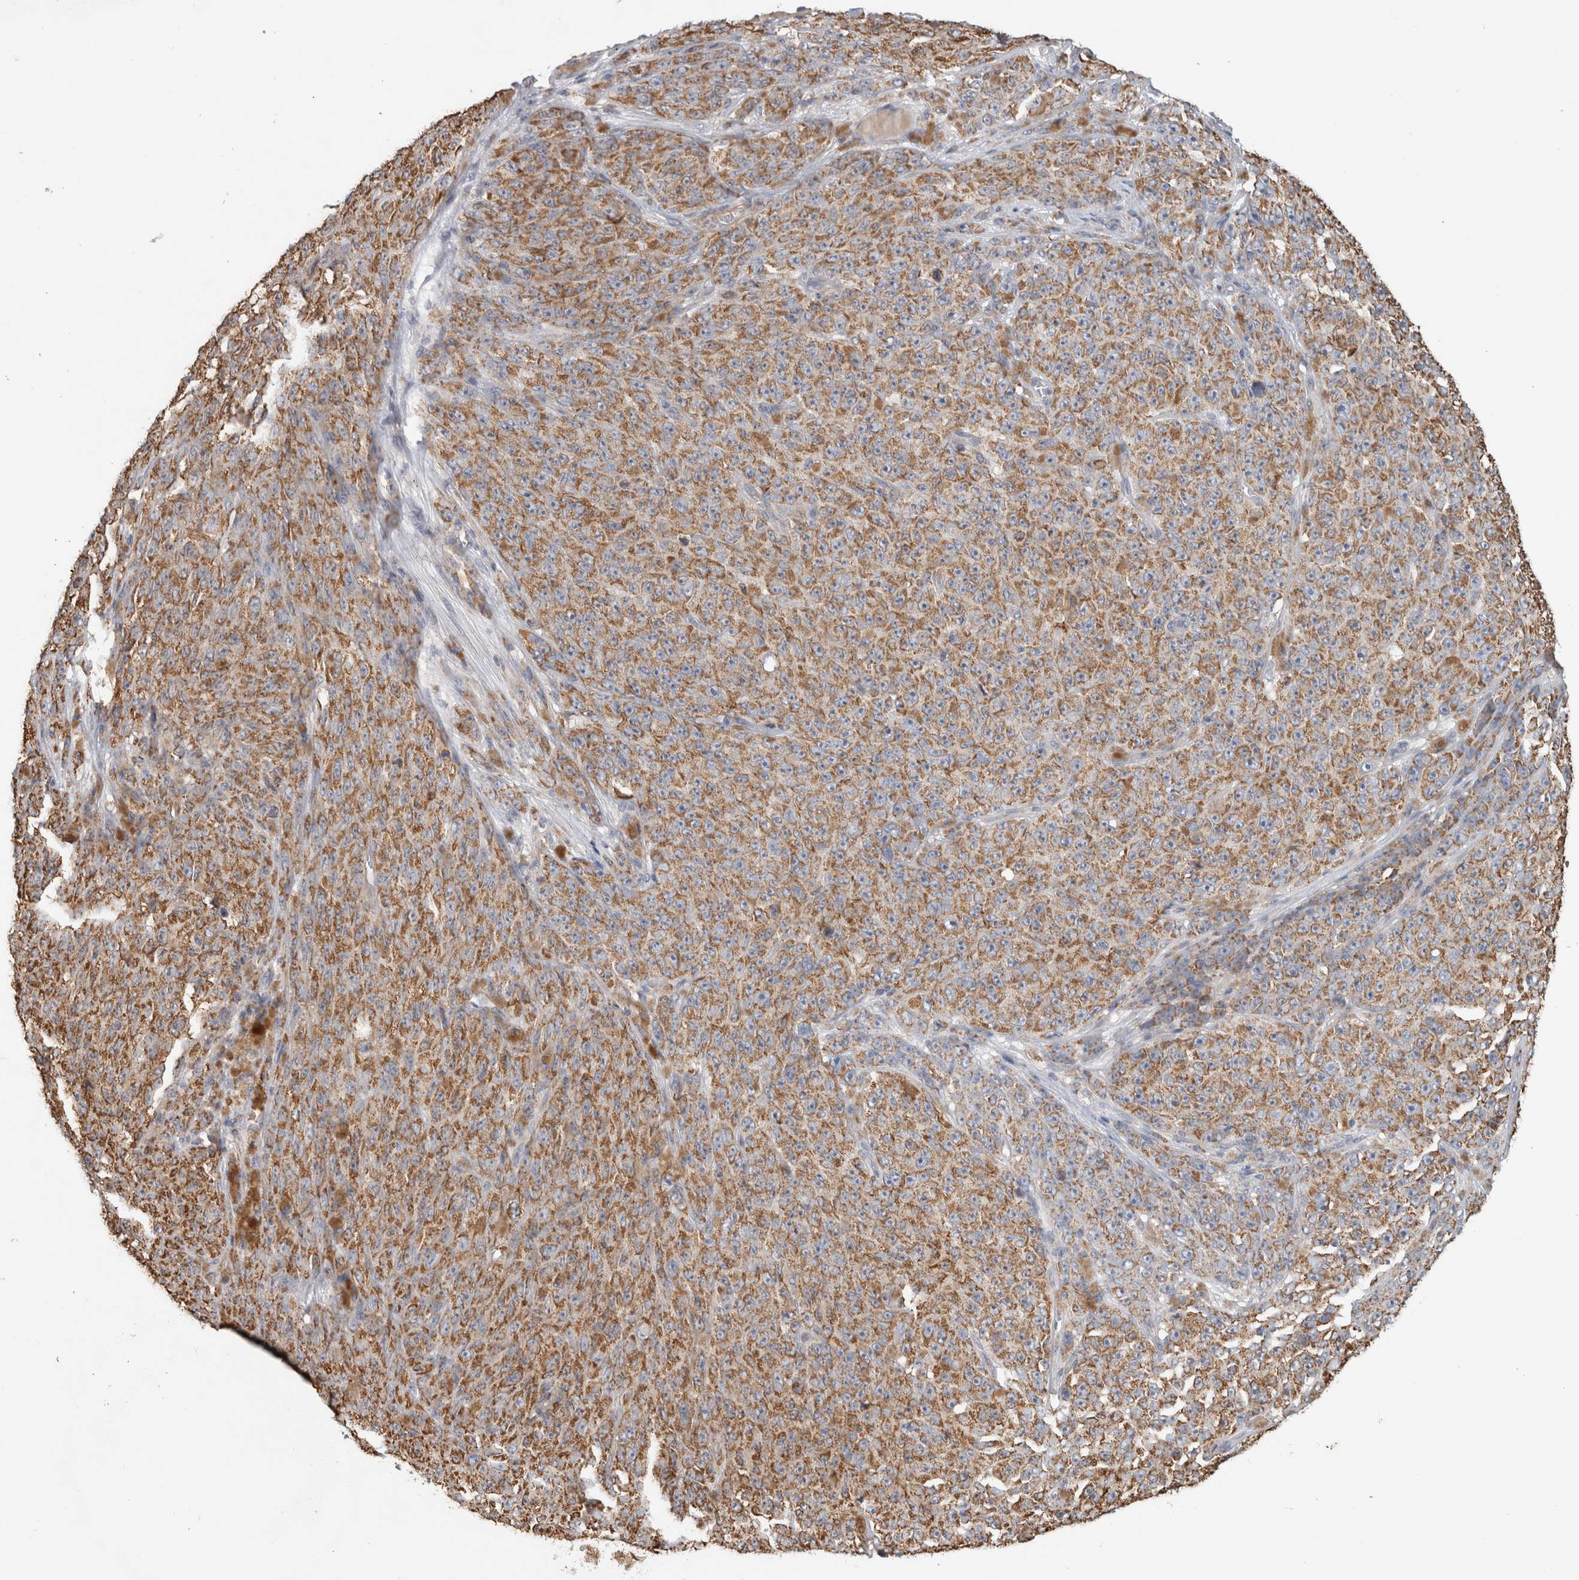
{"staining": {"intensity": "moderate", "quantity": ">75%", "location": "cytoplasmic/membranous"}, "tissue": "melanoma", "cell_type": "Tumor cells", "image_type": "cancer", "snomed": [{"axis": "morphology", "description": "Malignant melanoma, NOS"}, {"axis": "topography", "description": "Skin"}], "caption": "Malignant melanoma tissue shows moderate cytoplasmic/membranous staining in approximately >75% of tumor cells", "gene": "ST8SIA1", "patient": {"sex": "female", "age": 82}}